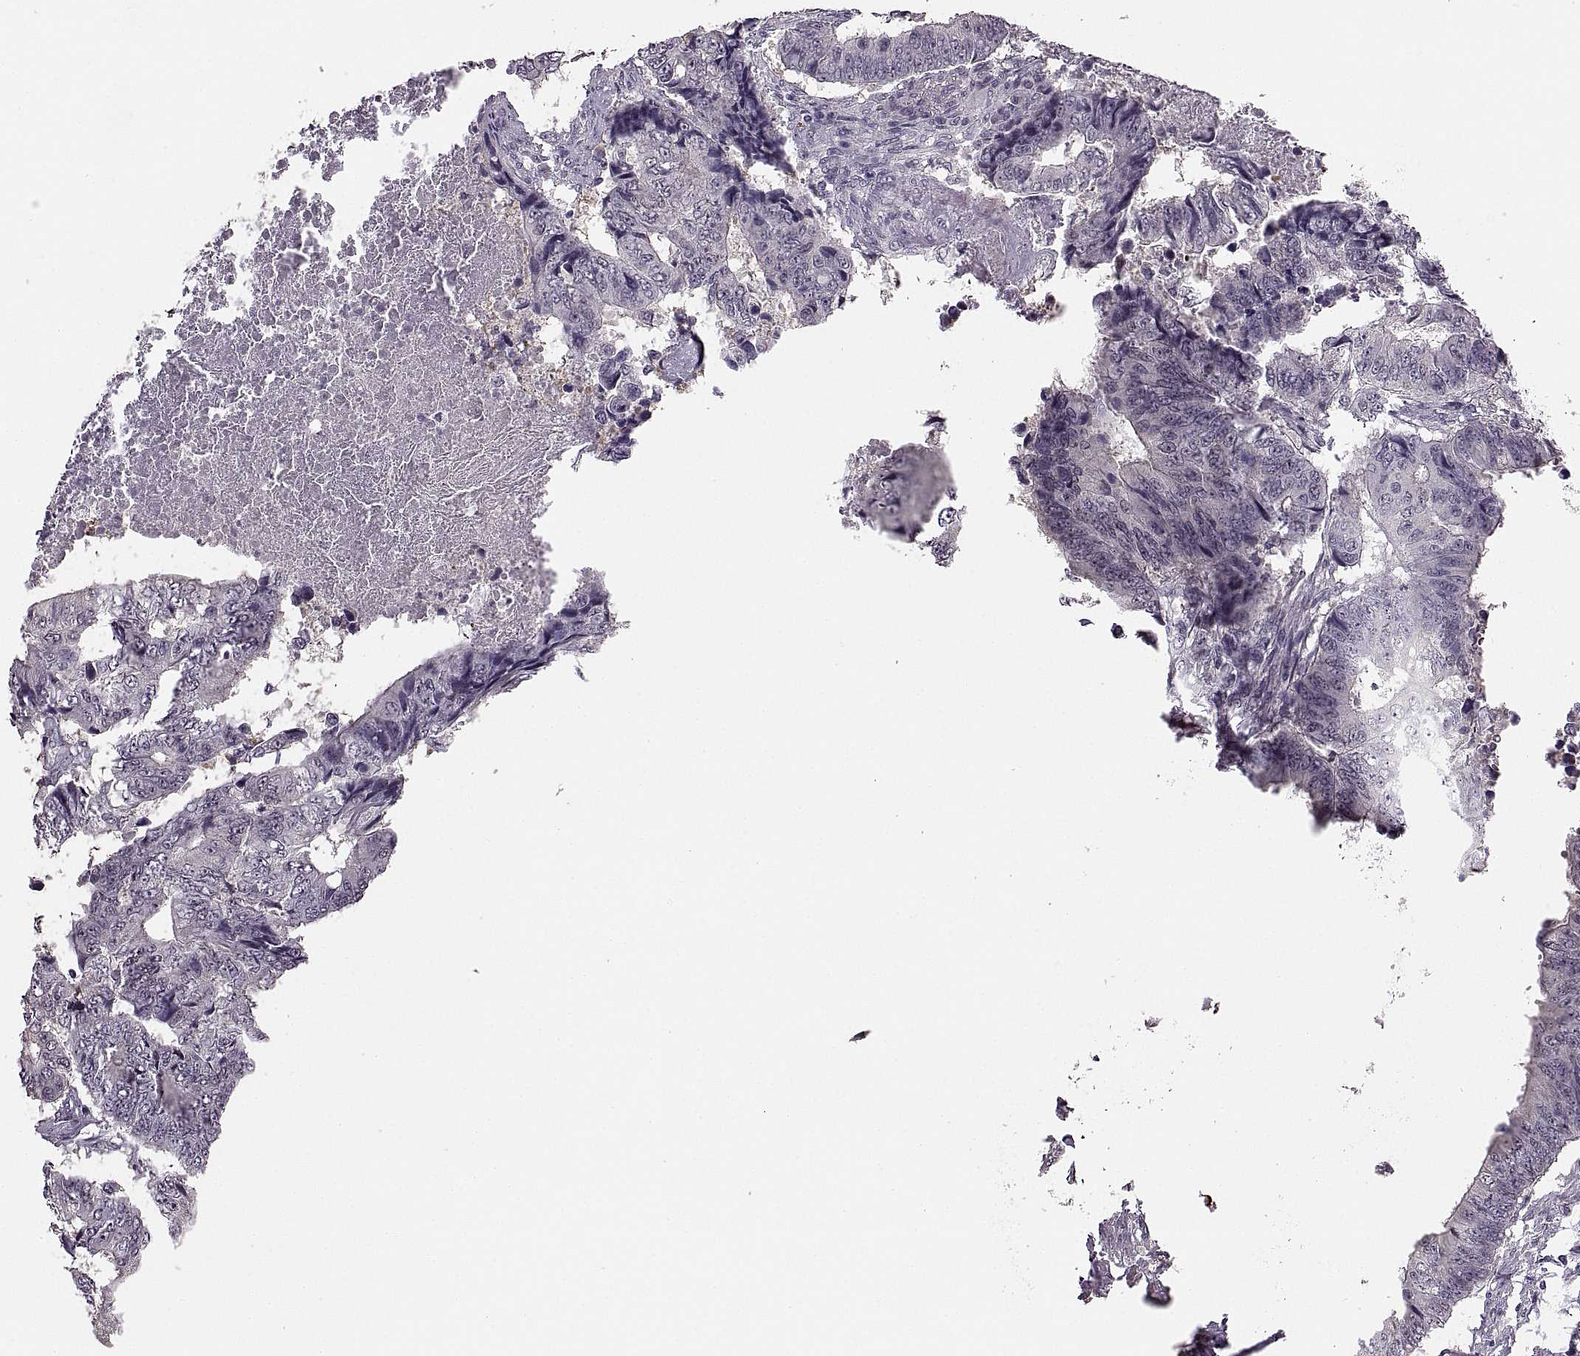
{"staining": {"intensity": "negative", "quantity": "none", "location": "none"}, "tissue": "colorectal cancer", "cell_type": "Tumor cells", "image_type": "cancer", "snomed": [{"axis": "morphology", "description": "Adenocarcinoma, NOS"}, {"axis": "topography", "description": "Colon"}], "caption": "This is an immunohistochemistry (IHC) image of colorectal cancer (adenocarcinoma). There is no expression in tumor cells.", "gene": "PAGE5", "patient": {"sex": "female", "age": 48}}